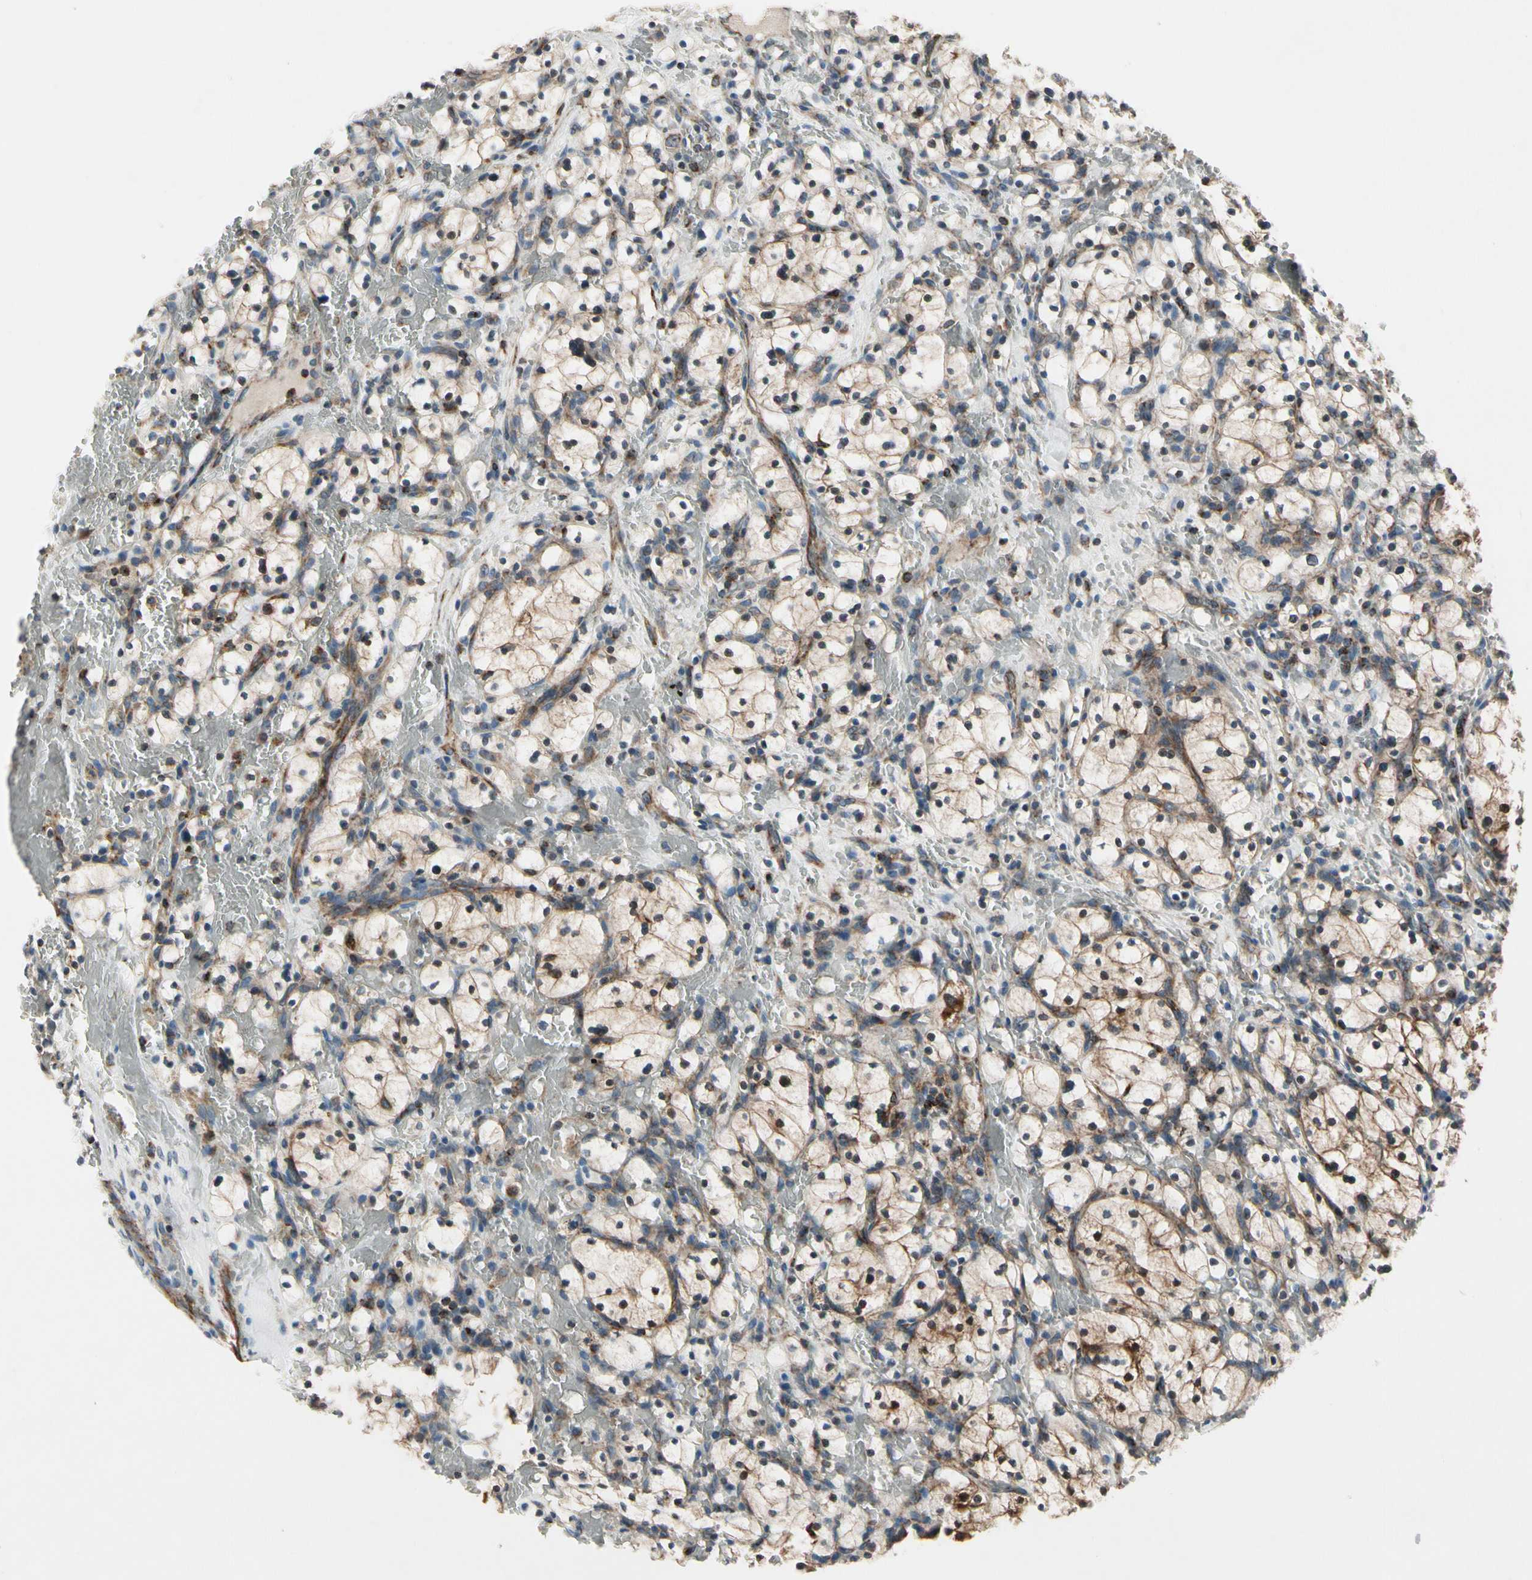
{"staining": {"intensity": "moderate", "quantity": ">75%", "location": "cytoplasmic/membranous"}, "tissue": "renal cancer", "cell_type": "Tumor cells", "image_type": "cancer", "snomed": [{"axis": "morphology", "description": "Adenocarcinoma, NOS"}, {"axis": "topography", "description": "Kidney"}], "caption": "This is an image of IHC staining of adenocarcinoma (renal), which shows moderate positivity in the cytoplasmic/membranous of tumor cells.", "gene": "CPT1A", "patient": {"sex": "female", "age": 83}}